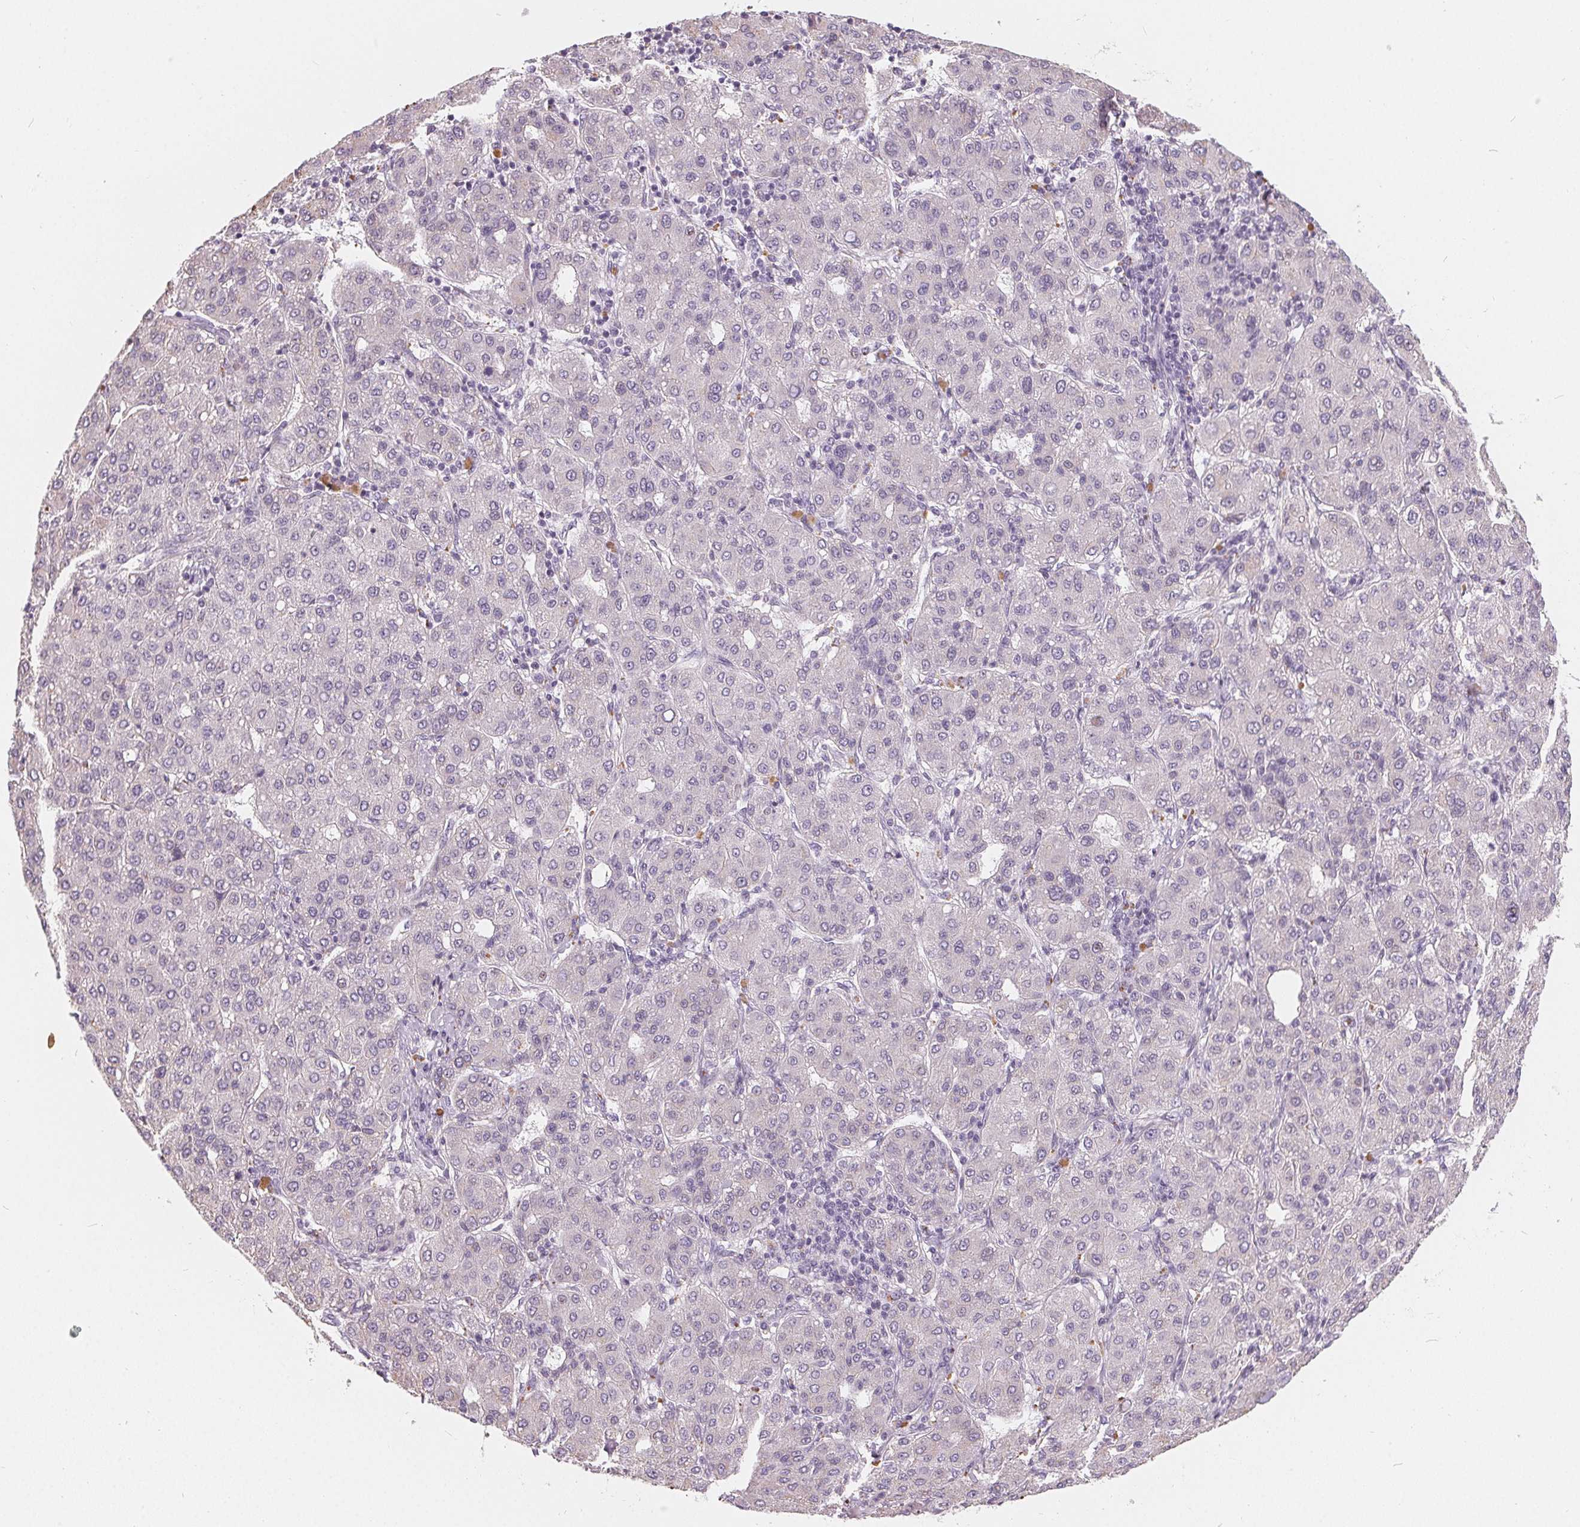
{"staining": {"intensity": "negative", "quantity": "none", "location": "none"}, "tissue": "liver cancer", "cell_type": "Tumor cells", "image_type": "cancer", "snomed": [{"axis": "morphology", "description": "Carcinoma, Hepatocellular, NOS"}, {"axis": "topography", "description": "Liver"}], "caption": "This is an immunohistochemistry (IHC) histopathology image of human hepatocellular carcinoma (liver). There is no expression in tumor cells.", "gene": "HOPX", "patient": {"sex": "male", "age": 65}}